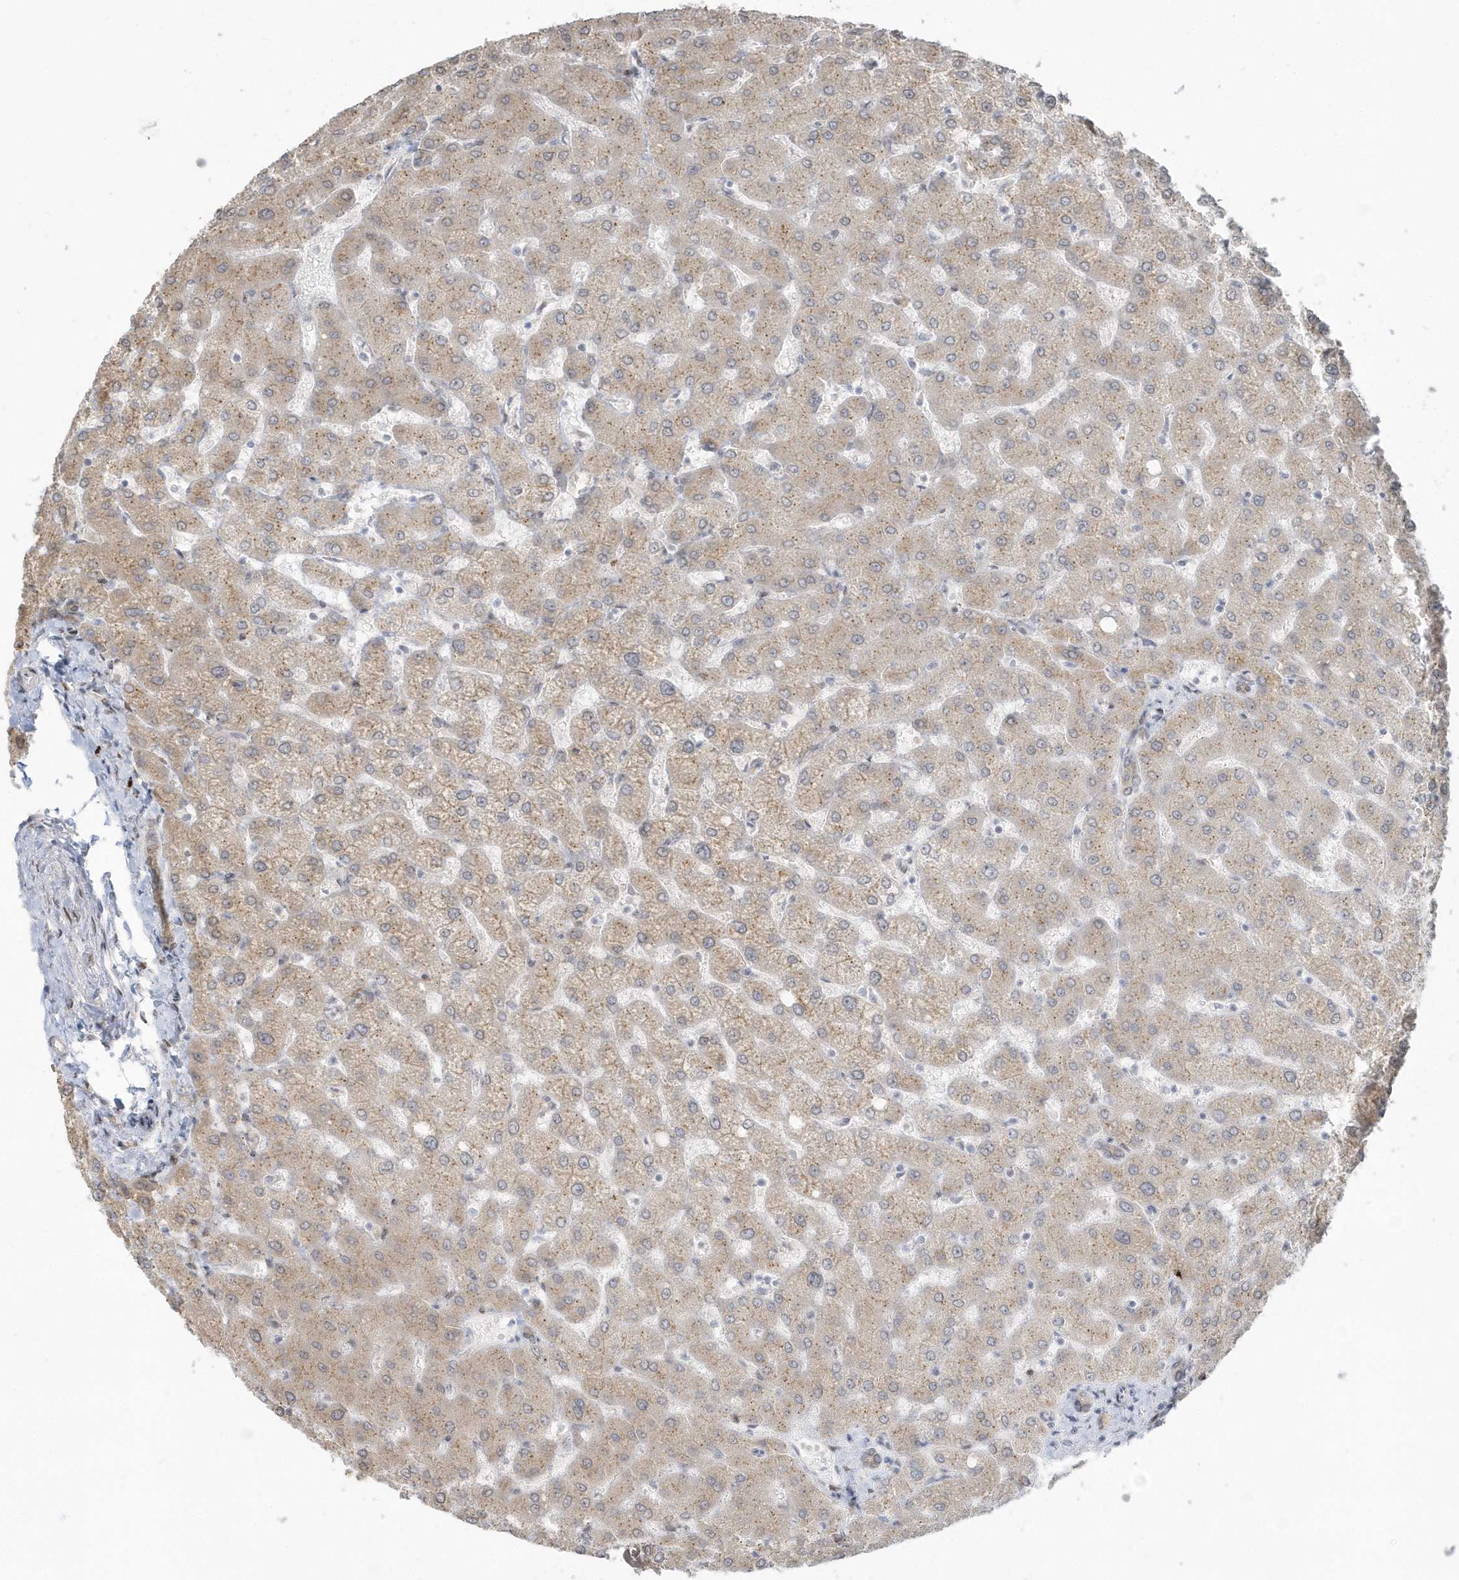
{"staining": {"intensity": "negative", "quantity": "none", "location": "none"}, "tissue": "liver", "cell_type": "Cholangiocytes", "image_type": "normal", "snomed": [{"axis": "morphology", "description": "Normal tissue, NOS"}, {"axis": "topography", "description": "Liver"}], "caption": "The immunohistochemistry photomicrograph has no significant positivity in cholangiocytes of liver.", "gene": "DHFR", "patient": {"sex": "female", "age": 54}}